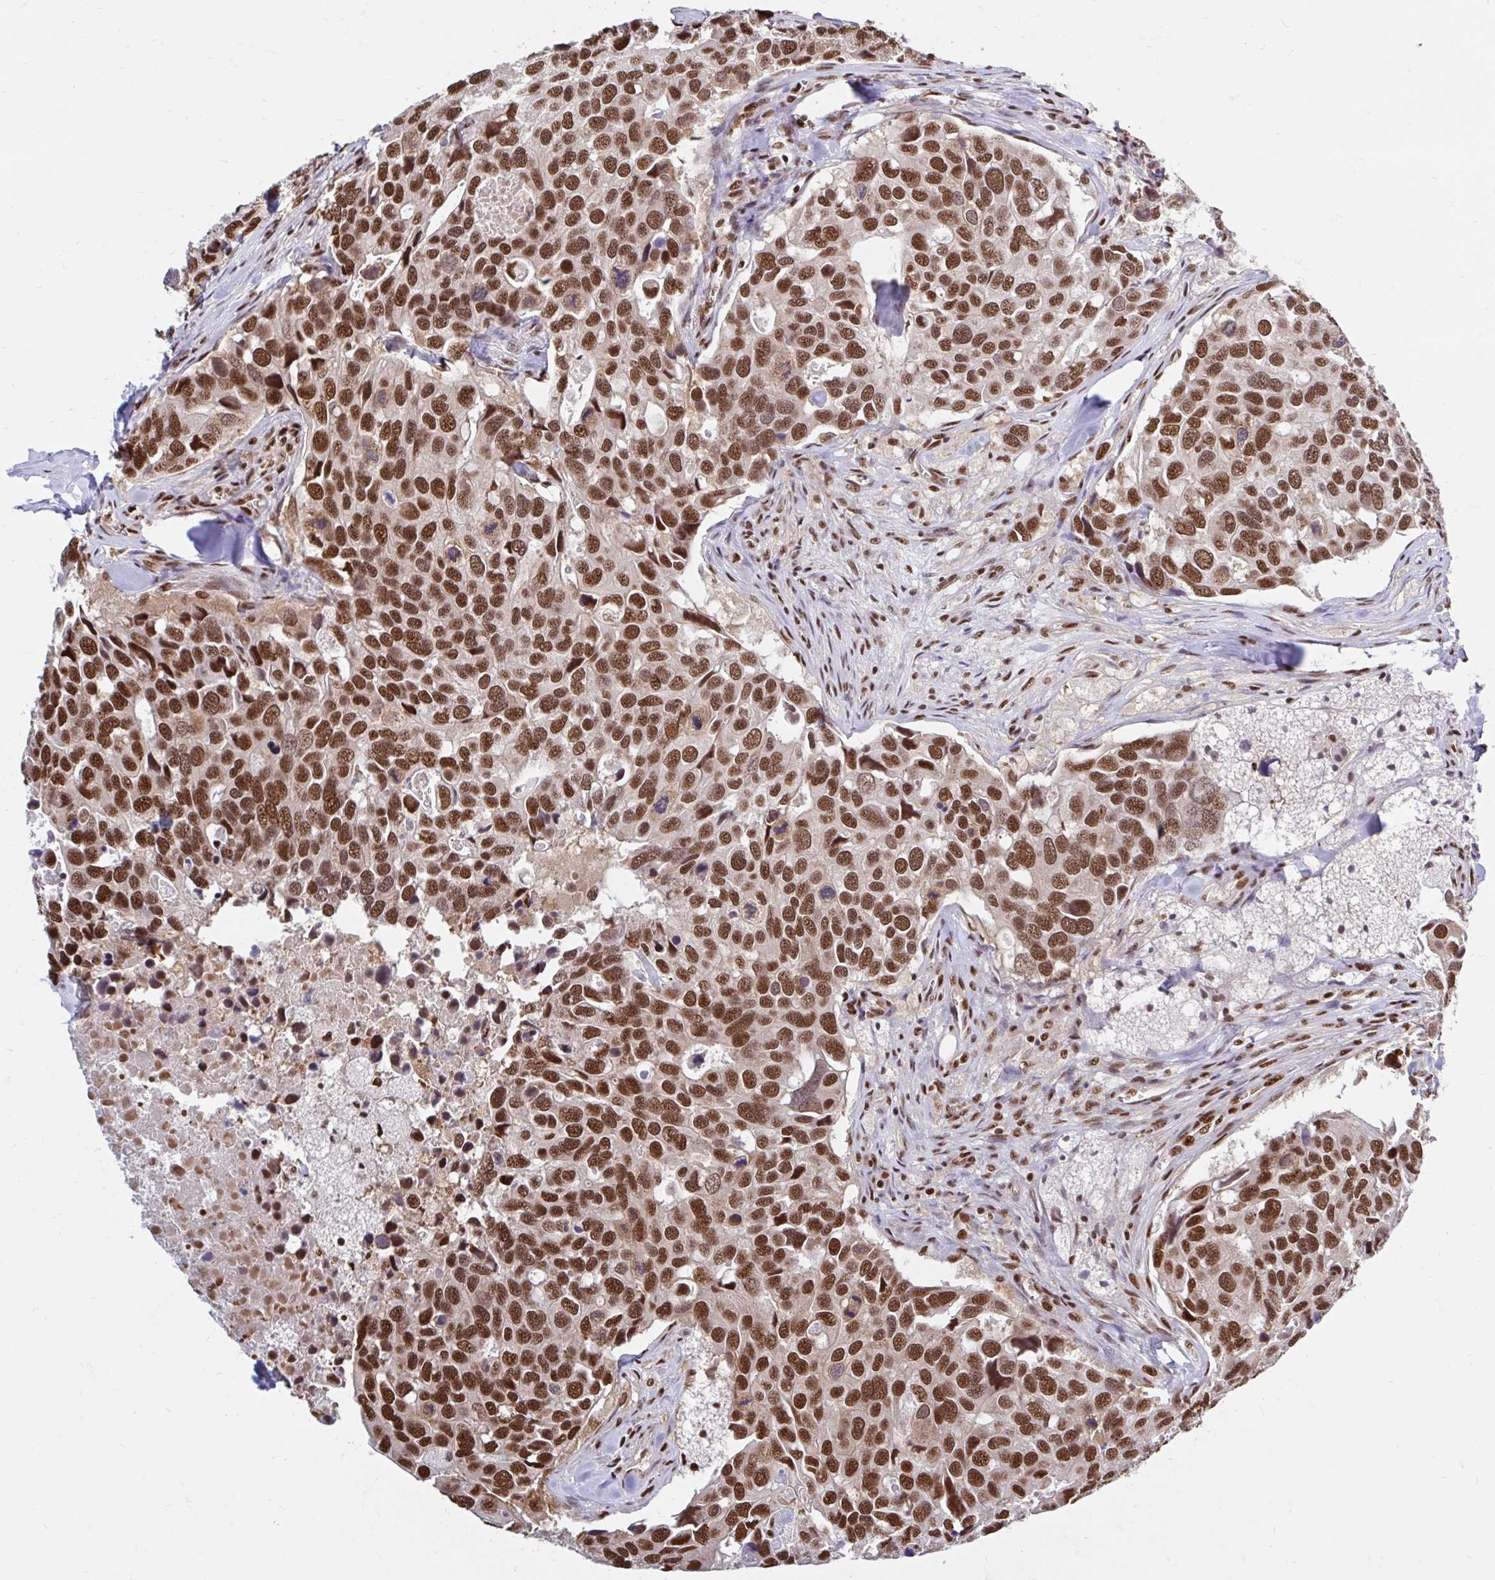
{"staining": {"intensity": "moderate", "quantity": ">75%", "location": "nuclear"}, "tissue": "breast cancer", "cell_type": "Tumor cells", "image_type": "cancer", "snomed": [{"axis": "morphology", "description": "Duct carcinoma"}, {"axis": "topography", "description": "Breast"}], "caption": "A photomicrograph showing moderate nuclear expression in approximately >75% of tumor cells in infiltrating ductal carcinoma (breast), as visualized by brown immunohistochemical staining.", "gene": "ABCA9", "patient": {"sex": "female", "age": 83}}